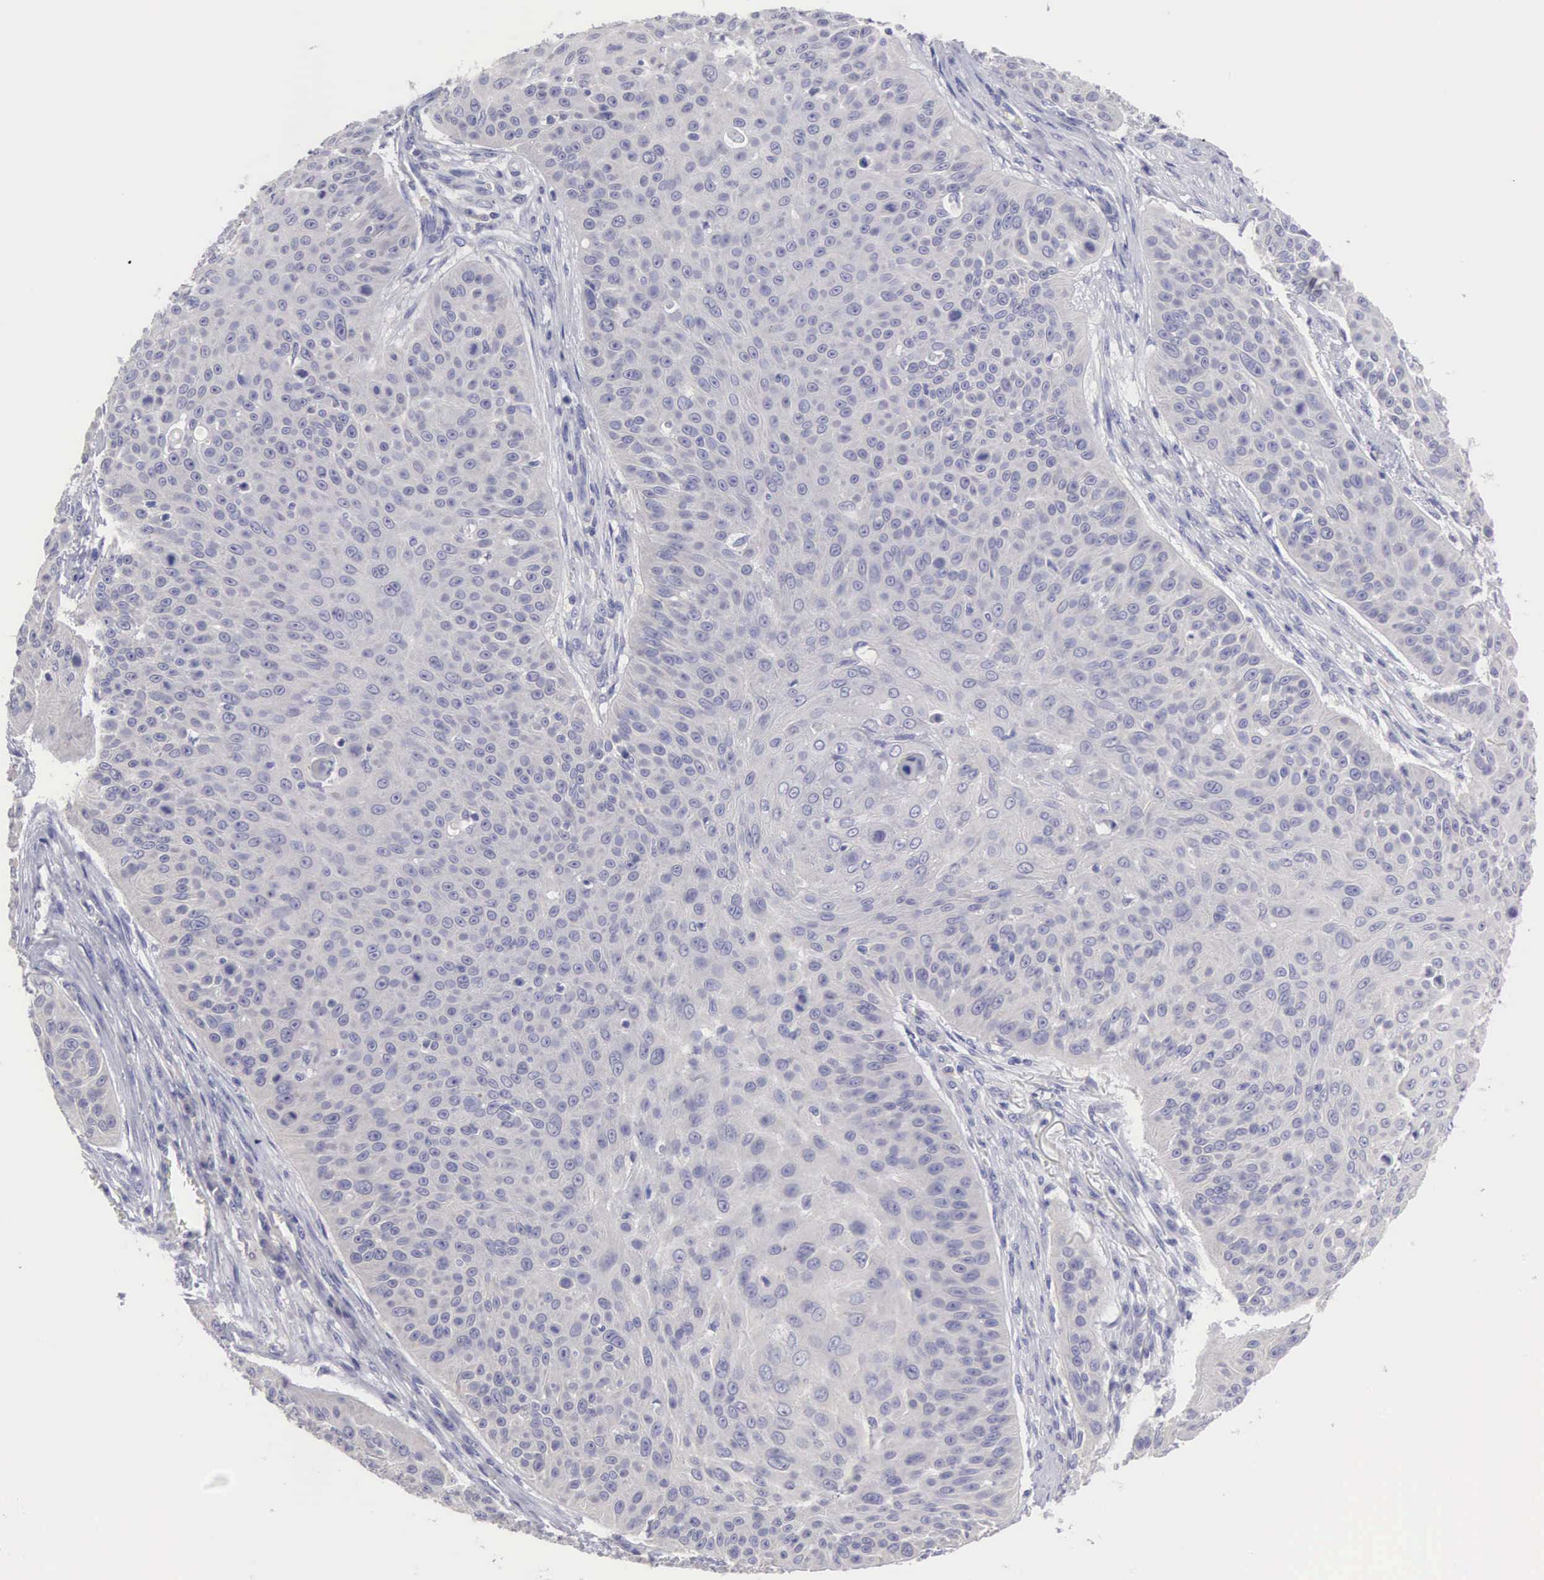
{"staining": {"intensity": "negative", "quantity": "none", "location": "none"}, "tissue": "skin cancer", "cell_type": "Tumor cells", "image_type": "cancer", "snomed": [{"axis": "morphology", "description": "Squamous cell carcinoma, NOS"}, {"axis": "topography", "description": "Skin"}], "caption": "High power microscopy histopathology image of an IHC image of skin cancer, revealing no significant positivity in tumor cells. (DAB (3,3'-diaminobenzidine) IHC visualized using brightfield microscopy, high magnification).", "gene": "SLITRK4", "patient": {"sex": "male", "age": 82}}